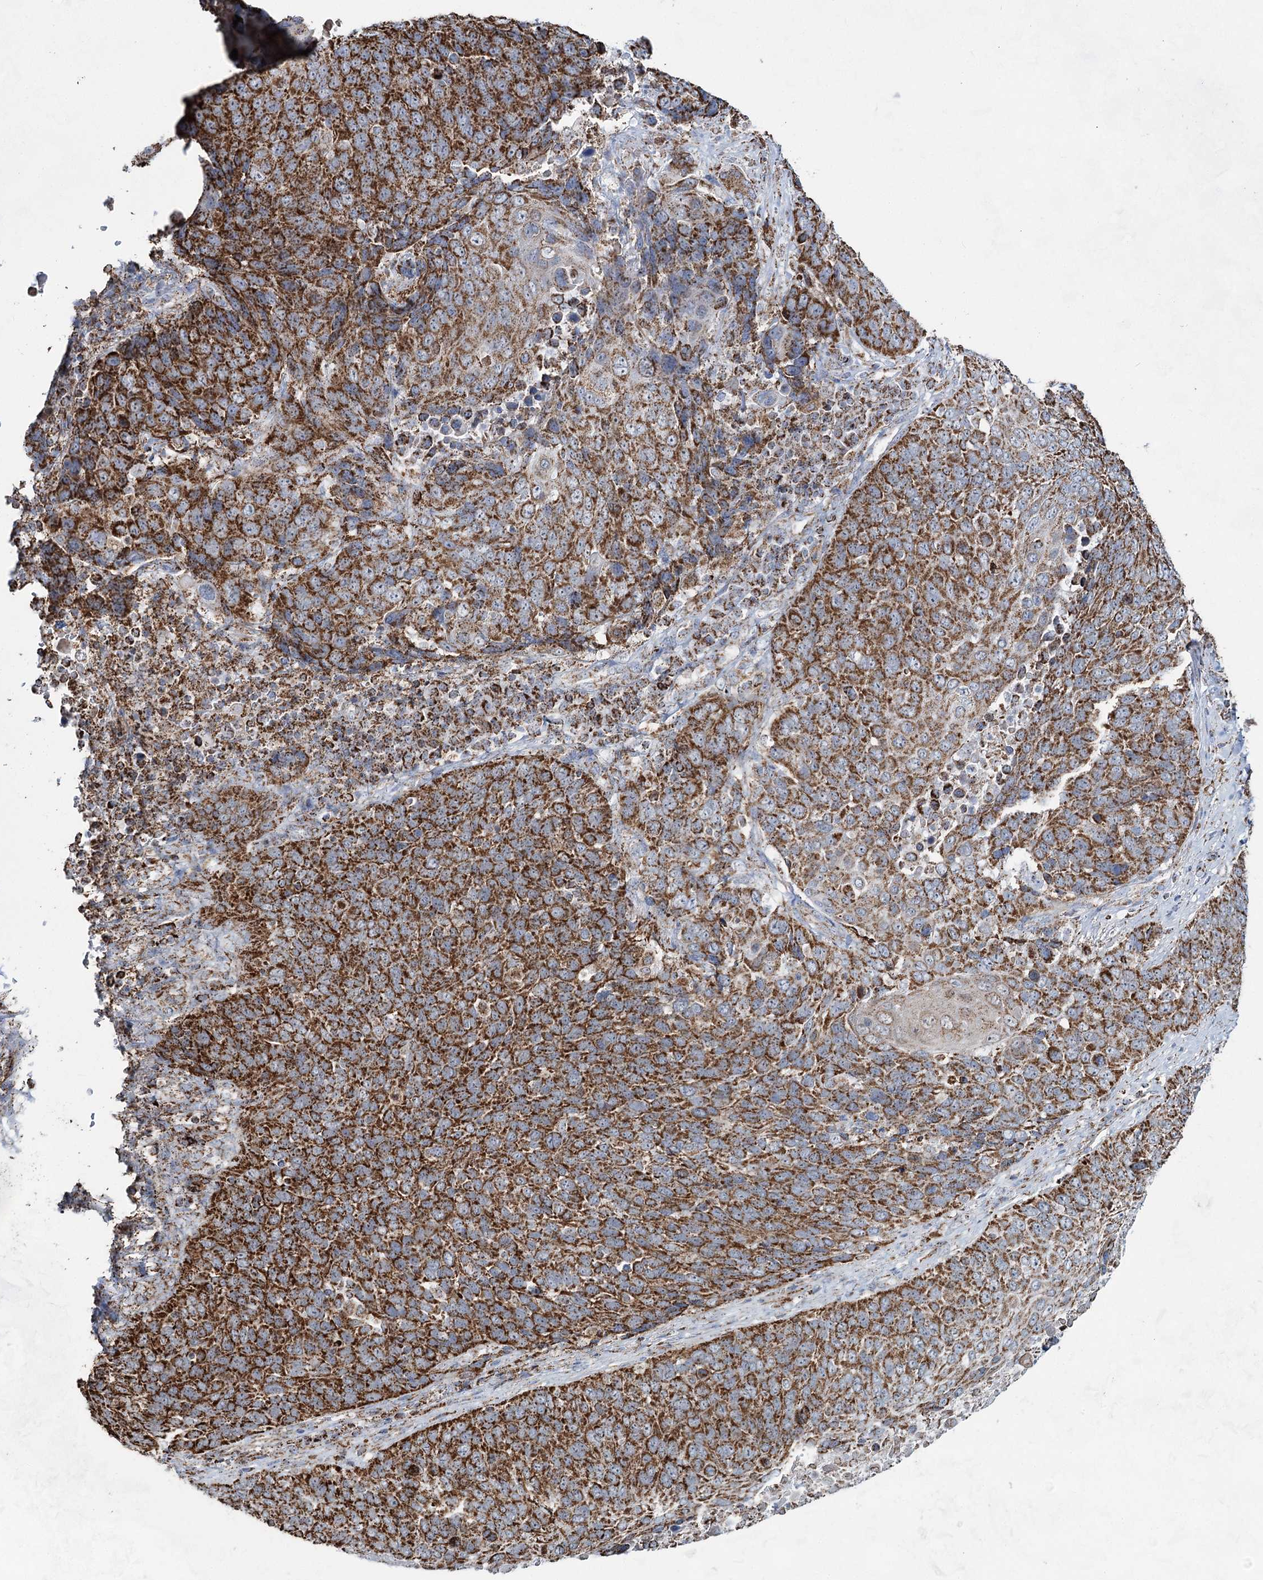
{"staining": {"intensity": "strong", "quantity": ">75%", "location": "cytoplasmic/membranous"}, "tissue": "lung cancer", "cell_type": "Tumor cells", "image_type": "cancer", "snomed": [{"axis": "morphology", "description": "Squamous cell carcinoma, NOS"}, {"axis": "topography", "description": "Lung"}], "caption": "Brown immunohistochemical staining in lung cancer exhibits strong cytoplasmic/membranous staining in about >75% of tumor cells.", "gene": "CWF19L1", "patient": {"sex": "male", "age": 66}}